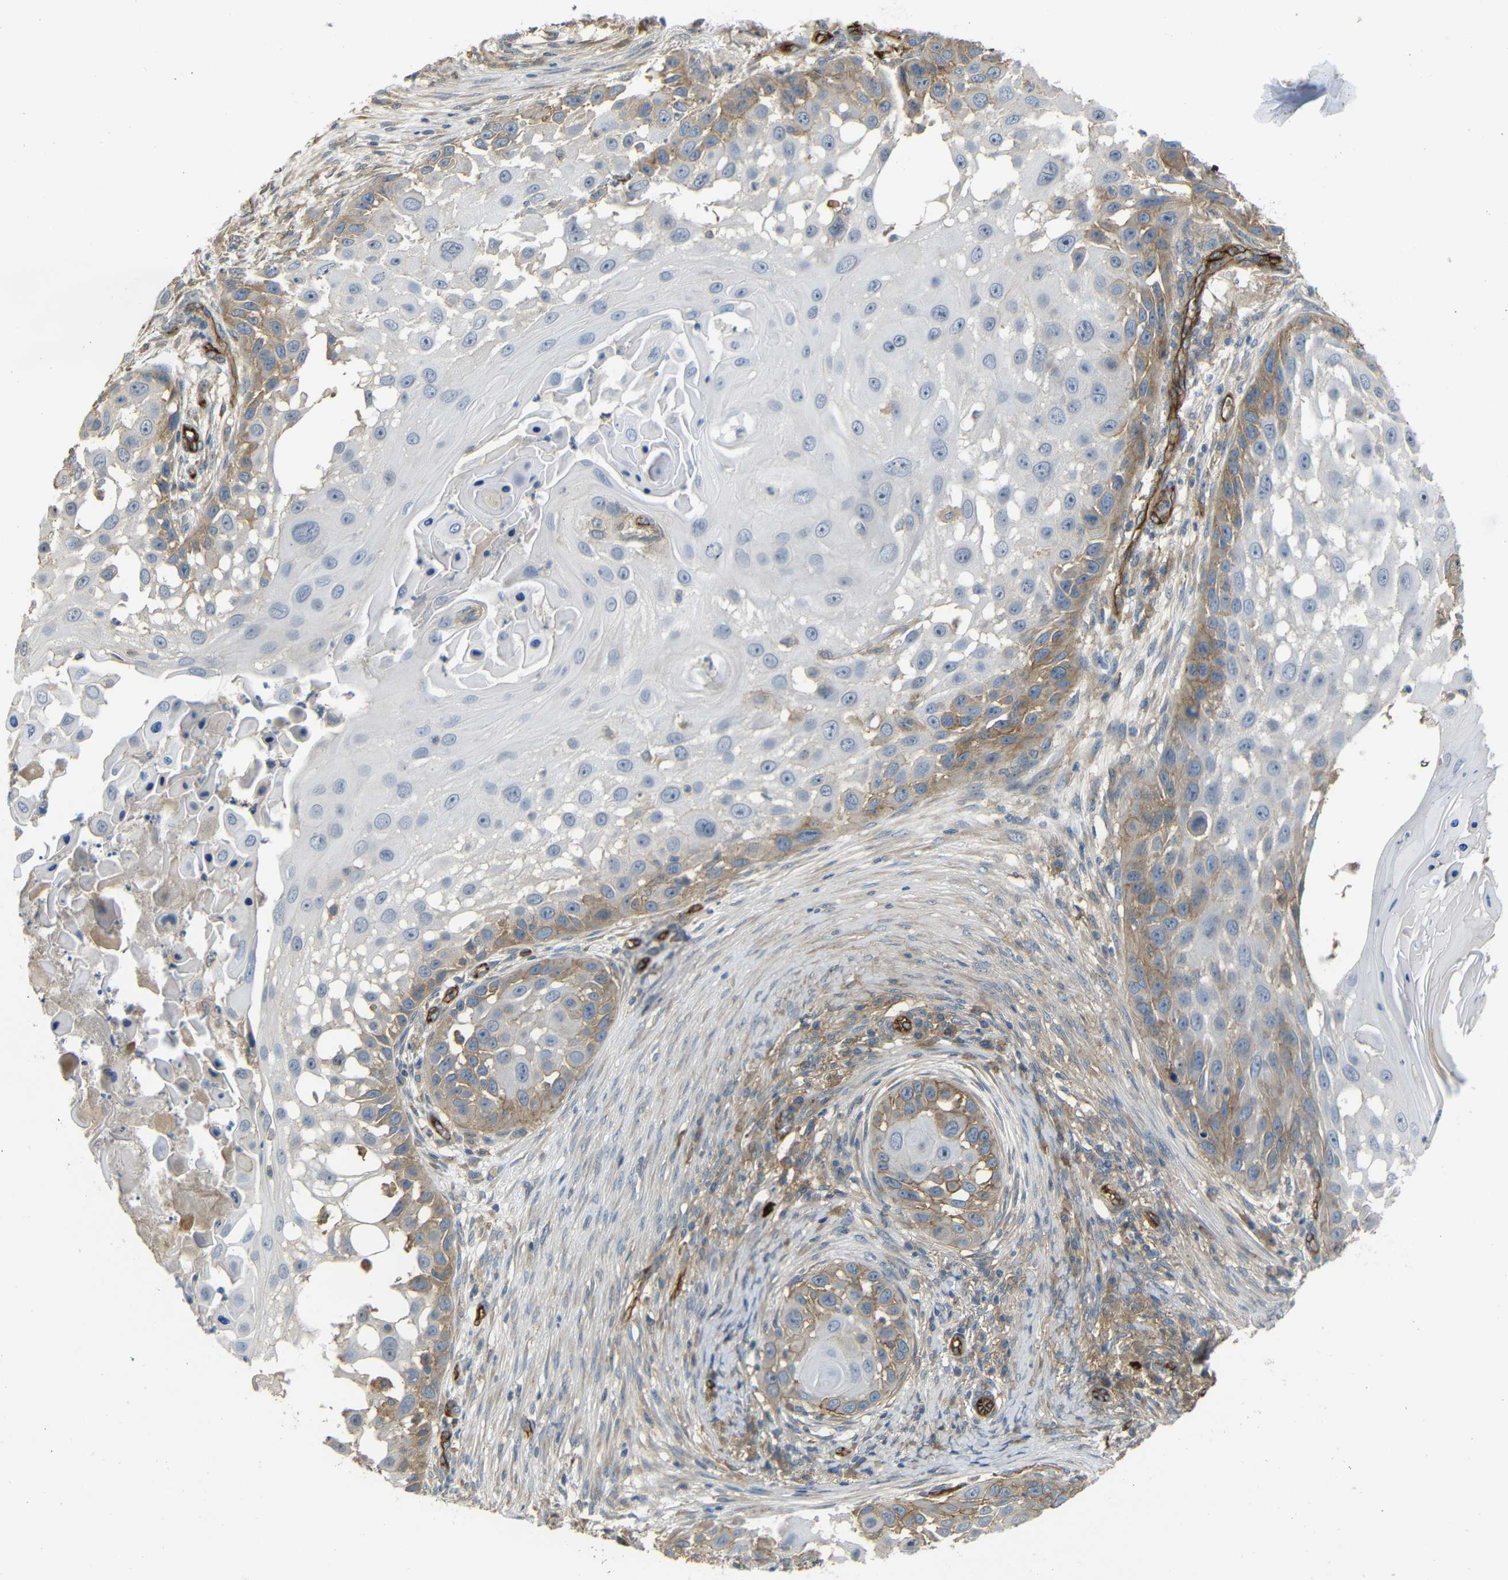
{"staining": {"intensity": "moderate", "quantity": "25%-75%", "location": "cytoplasmic/membranous"}, "tissue": "skin cancer", "cell_type": "Tumor cells", "image_type": "cancer", "snomed": [{"axis": "morphology", "description": "Squamous cell carcinoma, NOS"}, {"axis": "topography", "description": "Skin"}], "caption": "Brown immunohistochemical staining in human skin cancer exhibits moderate cytoplasmic/membranous positivity in about 25%-75% of tumor cells.", "gene": "RELL1", "patient": {"sex": "female", "age": 44}}